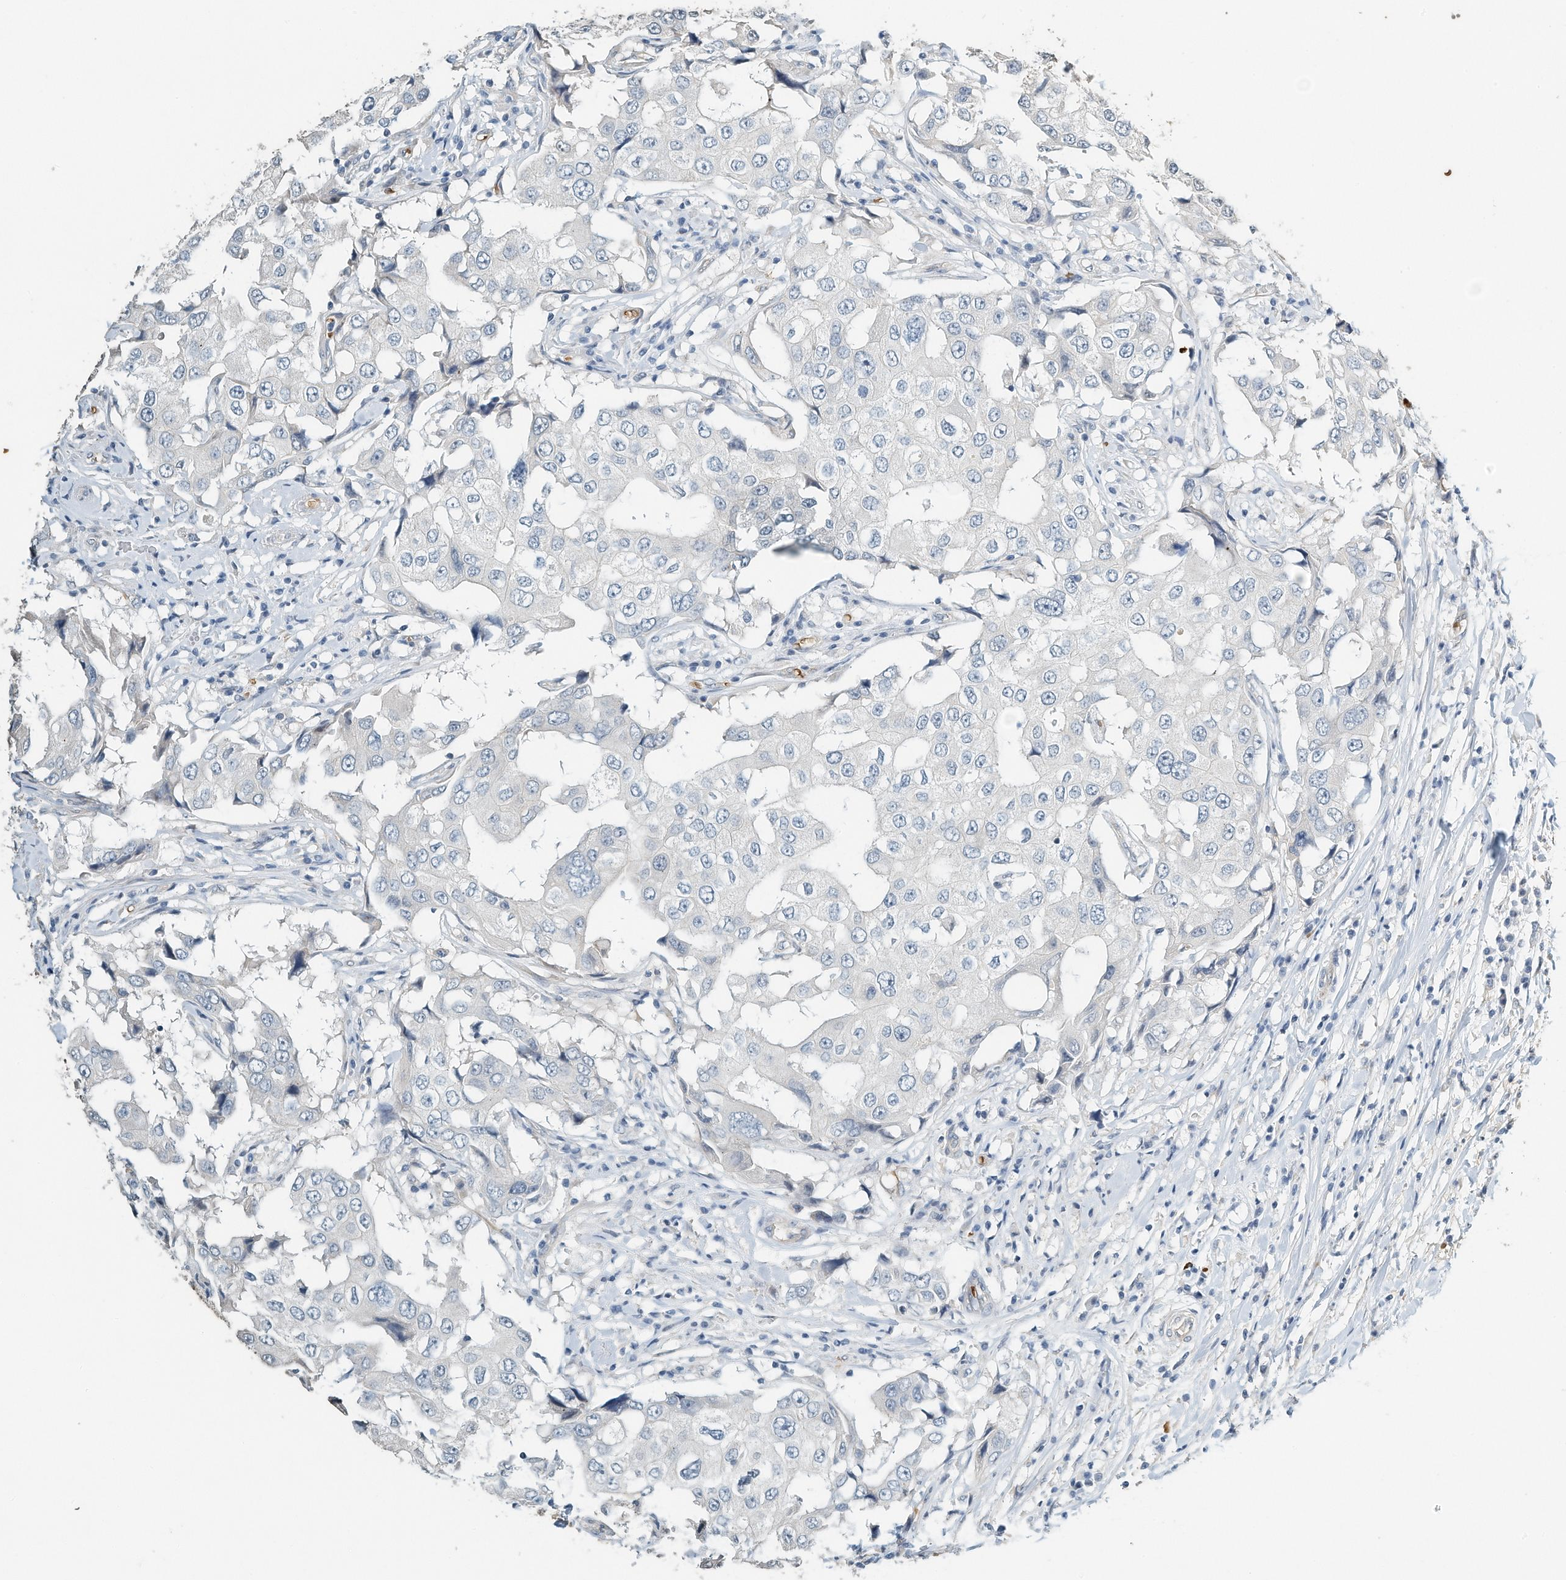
{"staining": {"intensity": "negative", "quantity": "none", "location": "none"}, "tissue": "breast cancer", "cell_type": "Tumor cells", "image_type": "cancer", "snomed": [{"axis": "morphology", "description": "Duct carcinoma"}, {"axis": "topography", "description": "Breast"}], "caption": "Immunohistochemical staining of human breast cancer demonstrates no significant positivity in tumor cells.", "gene": "RCAN3", "patient": {"sex": "female", "age": 27}}